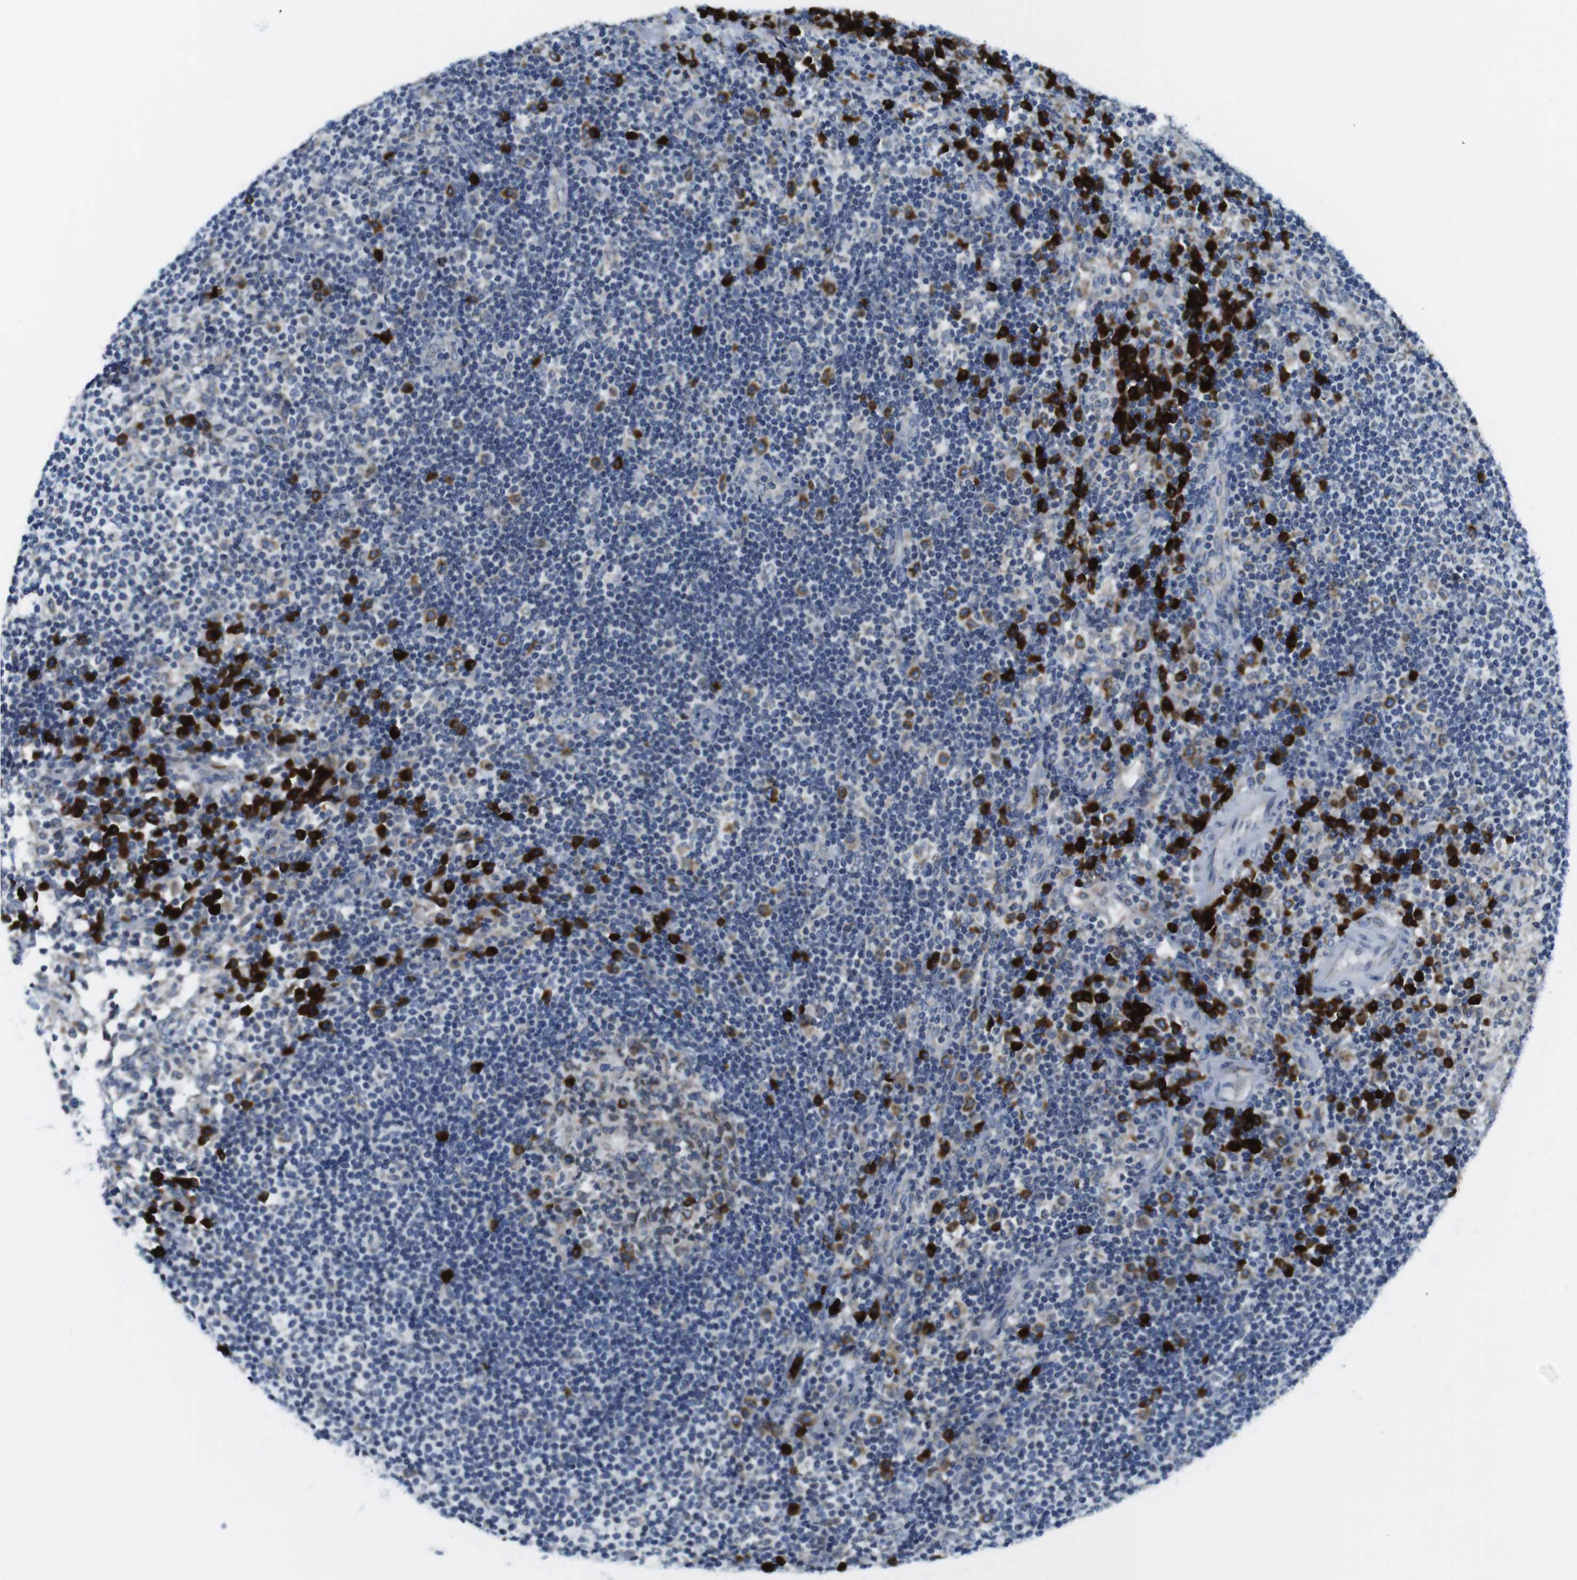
{"staining": {"intensity": "negative", "quantity": "none", "location": "none"}, "tissue": "lymph node", "cell_type": "Germinal center cells", "image_type": "normal", "snomed": [{"axis": "morphology", "description": "Normal tissue, NOS"}, {"axis": "topography", "description": "Lymph node"}], "caption": "This is a micrograph of immunohistochemistry staining of unremarkable lymph node, which shows no positivity in germinal center cells.", "gene": "CLPTM1L", "patient": {"sex": "female", "age": 53}}